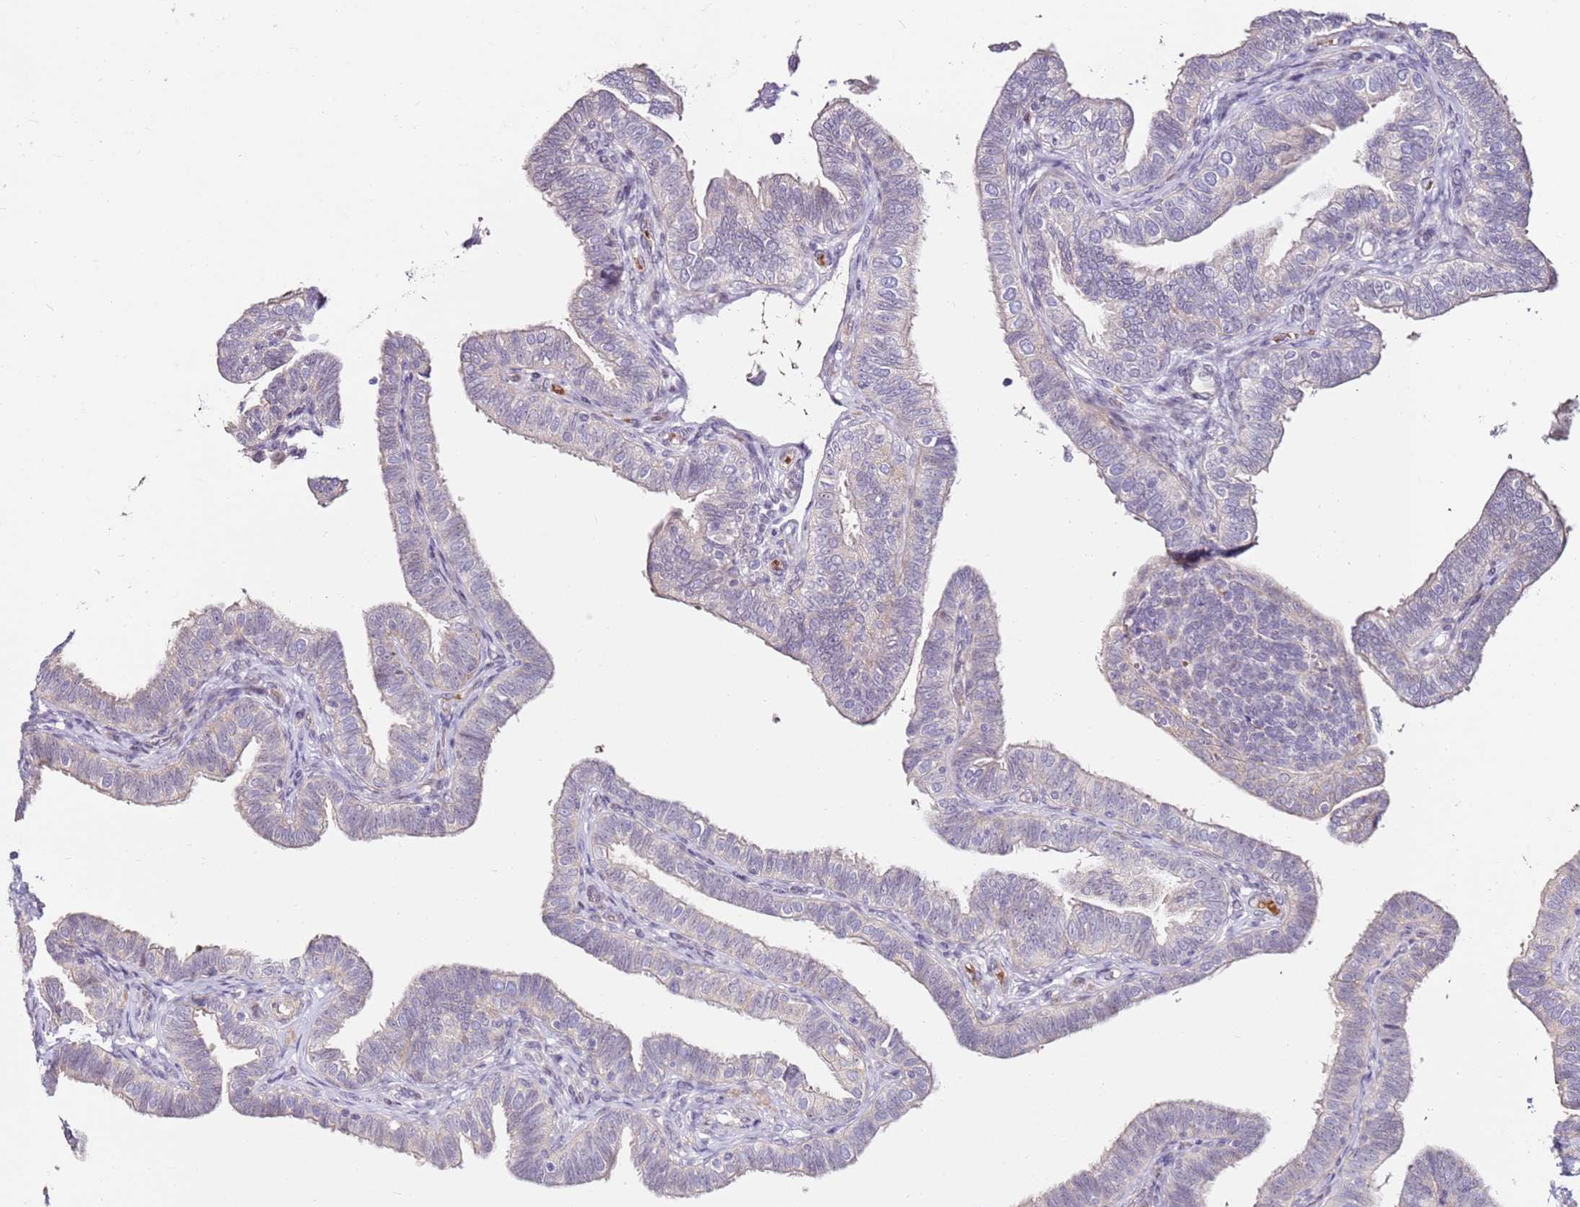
{"staining": {"intensity": "weak", "quantity": "25%-75%", "location": "cytoplasmic/membranous"}, "tissue": "fallopian tube", "cell_type": "Glandular cells", "image_type": "normal", "snomed": [{"axis": "morphology", "description": "Normal tissue, NOS"}, {"axis": "topography", "description": "Fallopian tube"}], "caption": "Immunohistochemistry of unremarkable human fallopian tube displays low levels of weak cytoplasmic/membranous positivity in about 25%-75% of glandular cells. The staining is performed using DAB (3,3'-diaminobenzidine) brown chromogen to label protein expression. The nuclei are counter-stained blue using hematoxylin.", "gene": "RARS2", "patient": {"sex": "female", "age": 39}}